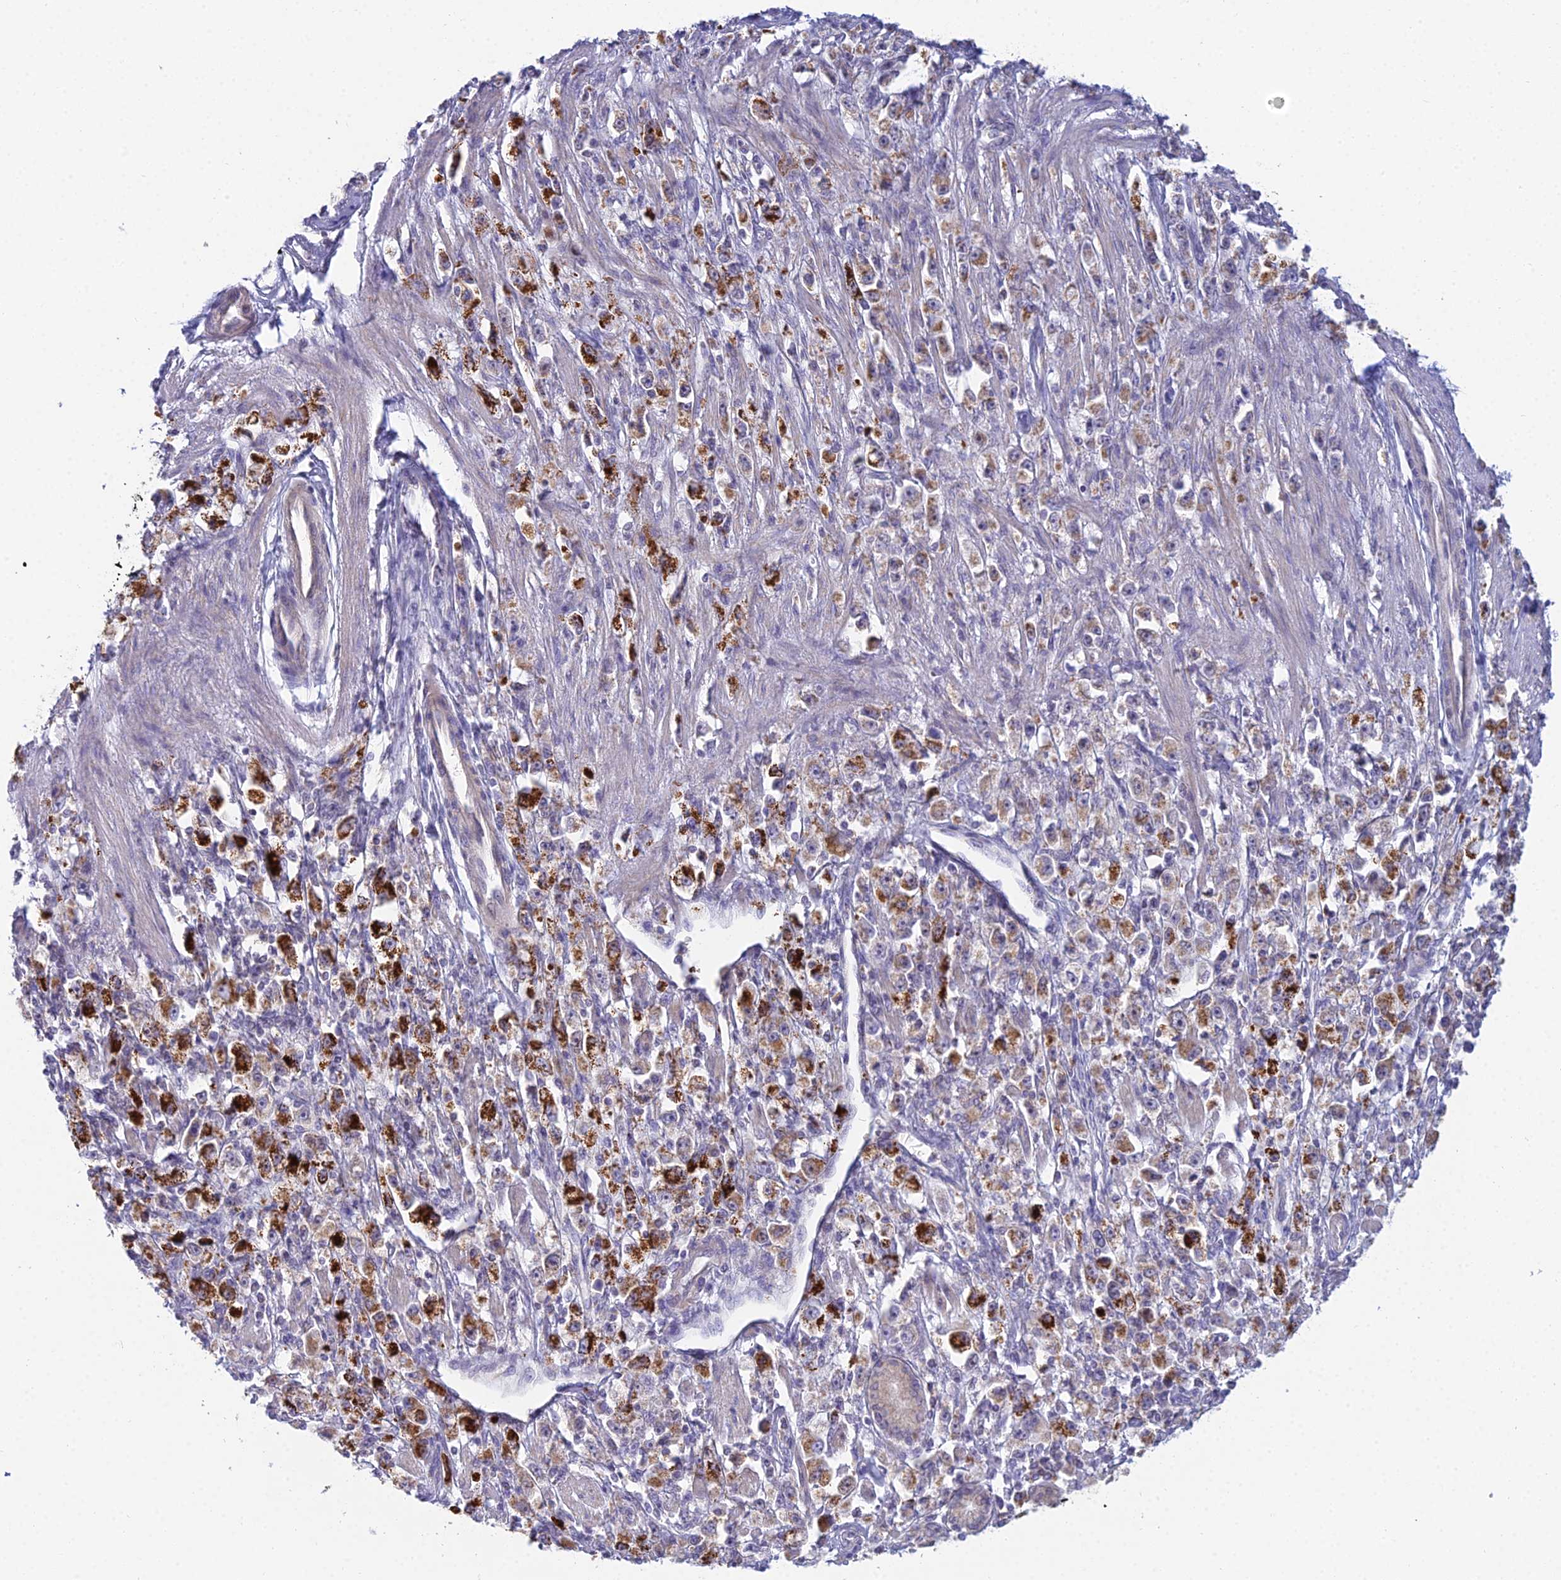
{"staining": {"intensity": "strong", "quantity": ">75%", "location": "cytoplasmic/membranous"}, "tissue": "stomach cancer", "cell_type": "Tumor cells", "image_type": "cancer", "snomed": [{"axis": "morphology", "description": "Adenocarcinoma, NOS"}, {"axis": "topography", "description": "Stomach"}], "caption": "Tumor cells exhibit high levels of strong cytoplasmic/membranous positivity in approximately >75% of cells in human stomach cancer. The staining was performed using DAB (3,3'-diaminobenzidine), with brown indicating positive protein expression. Nuclei are stained blue with hematoxylin.", "gene": "CFAP206", "patient": {"sex": "female", "age": 59}}